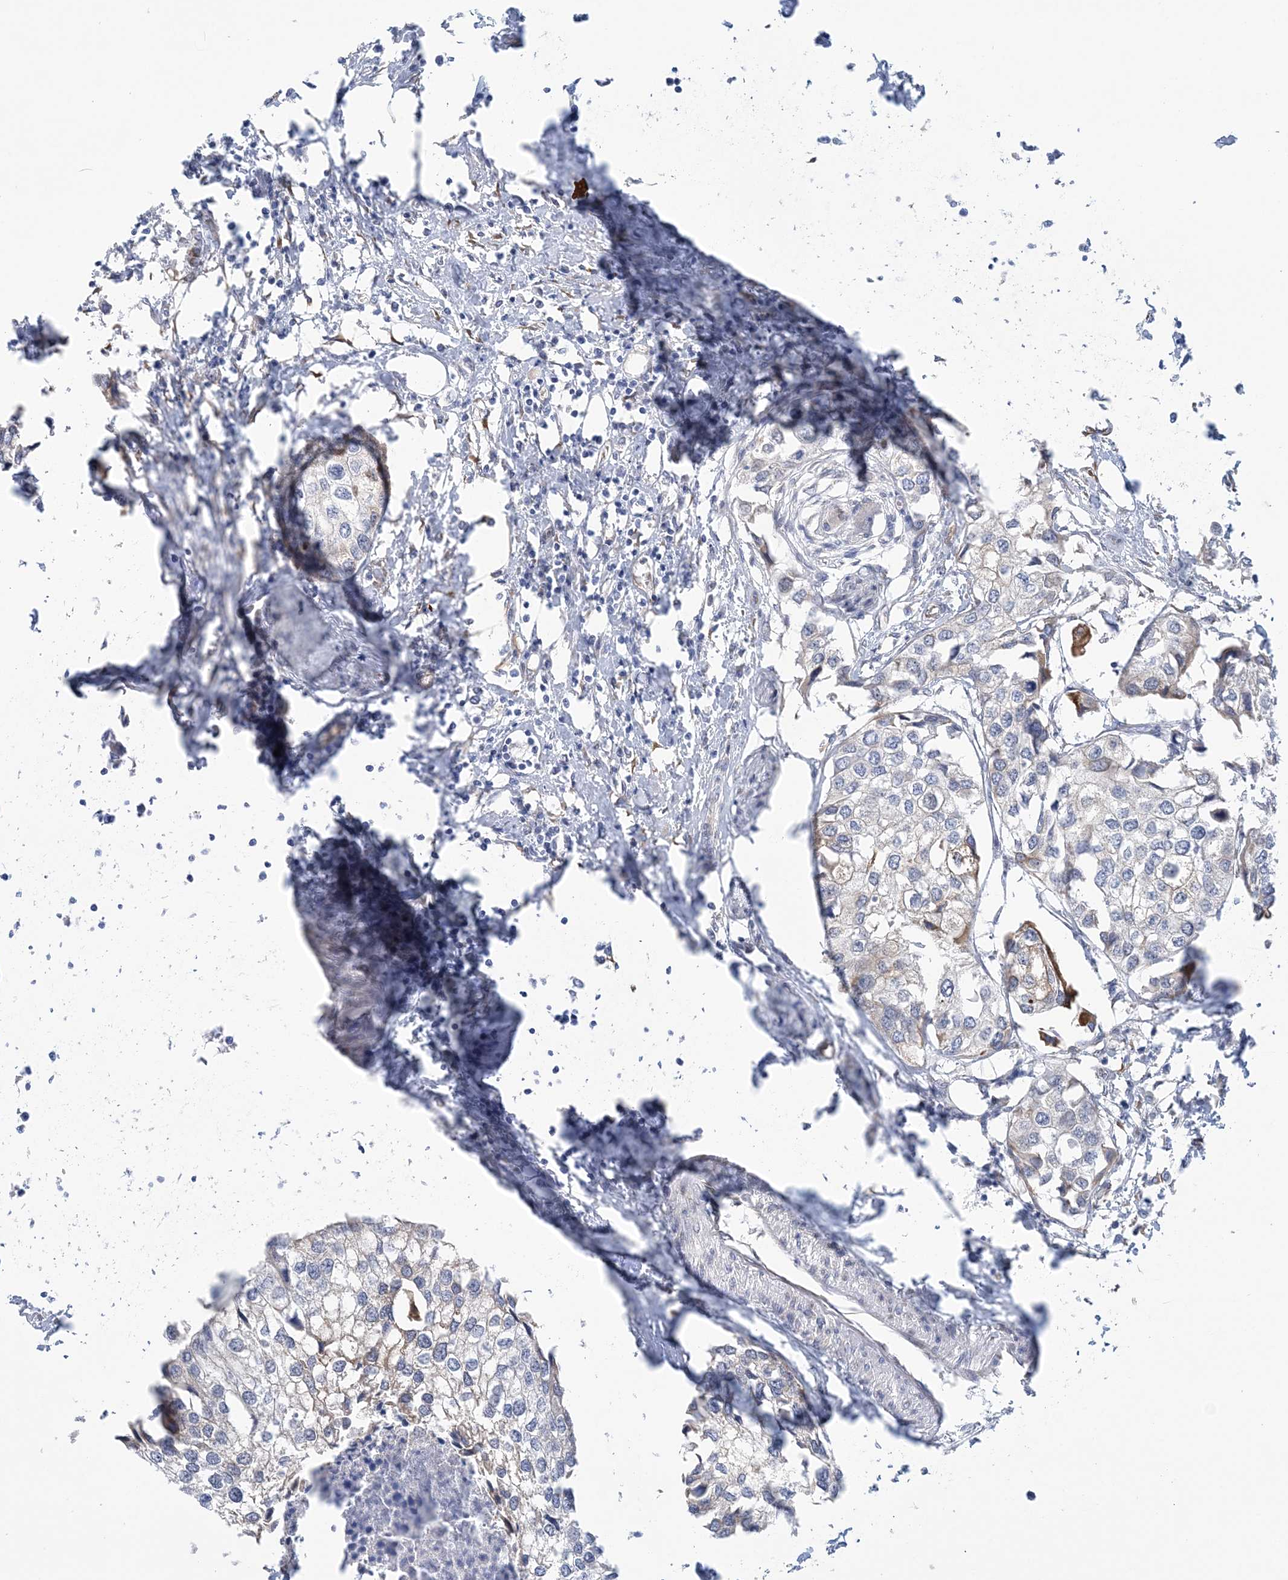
{"staining": {"intensity": "negative", "quantity": "none", "location": "none"}, "tissue": "urothelial cancer", "cell_type": "Tumor cells", "image_type": "cancer", "snomed": [{"axis": "morphology", "description": "Urothelial carcinoma, High grade"}, {"axis": "topography", "description": "Urinary bladder"}], "caption": "DAB immunohistochemical staining of high-grade urothelial carcinoma reveals no significant positivity in tumor cells.", "gene": "PLEKHG4B", "patient": {"sex": "male", "age": 64}}